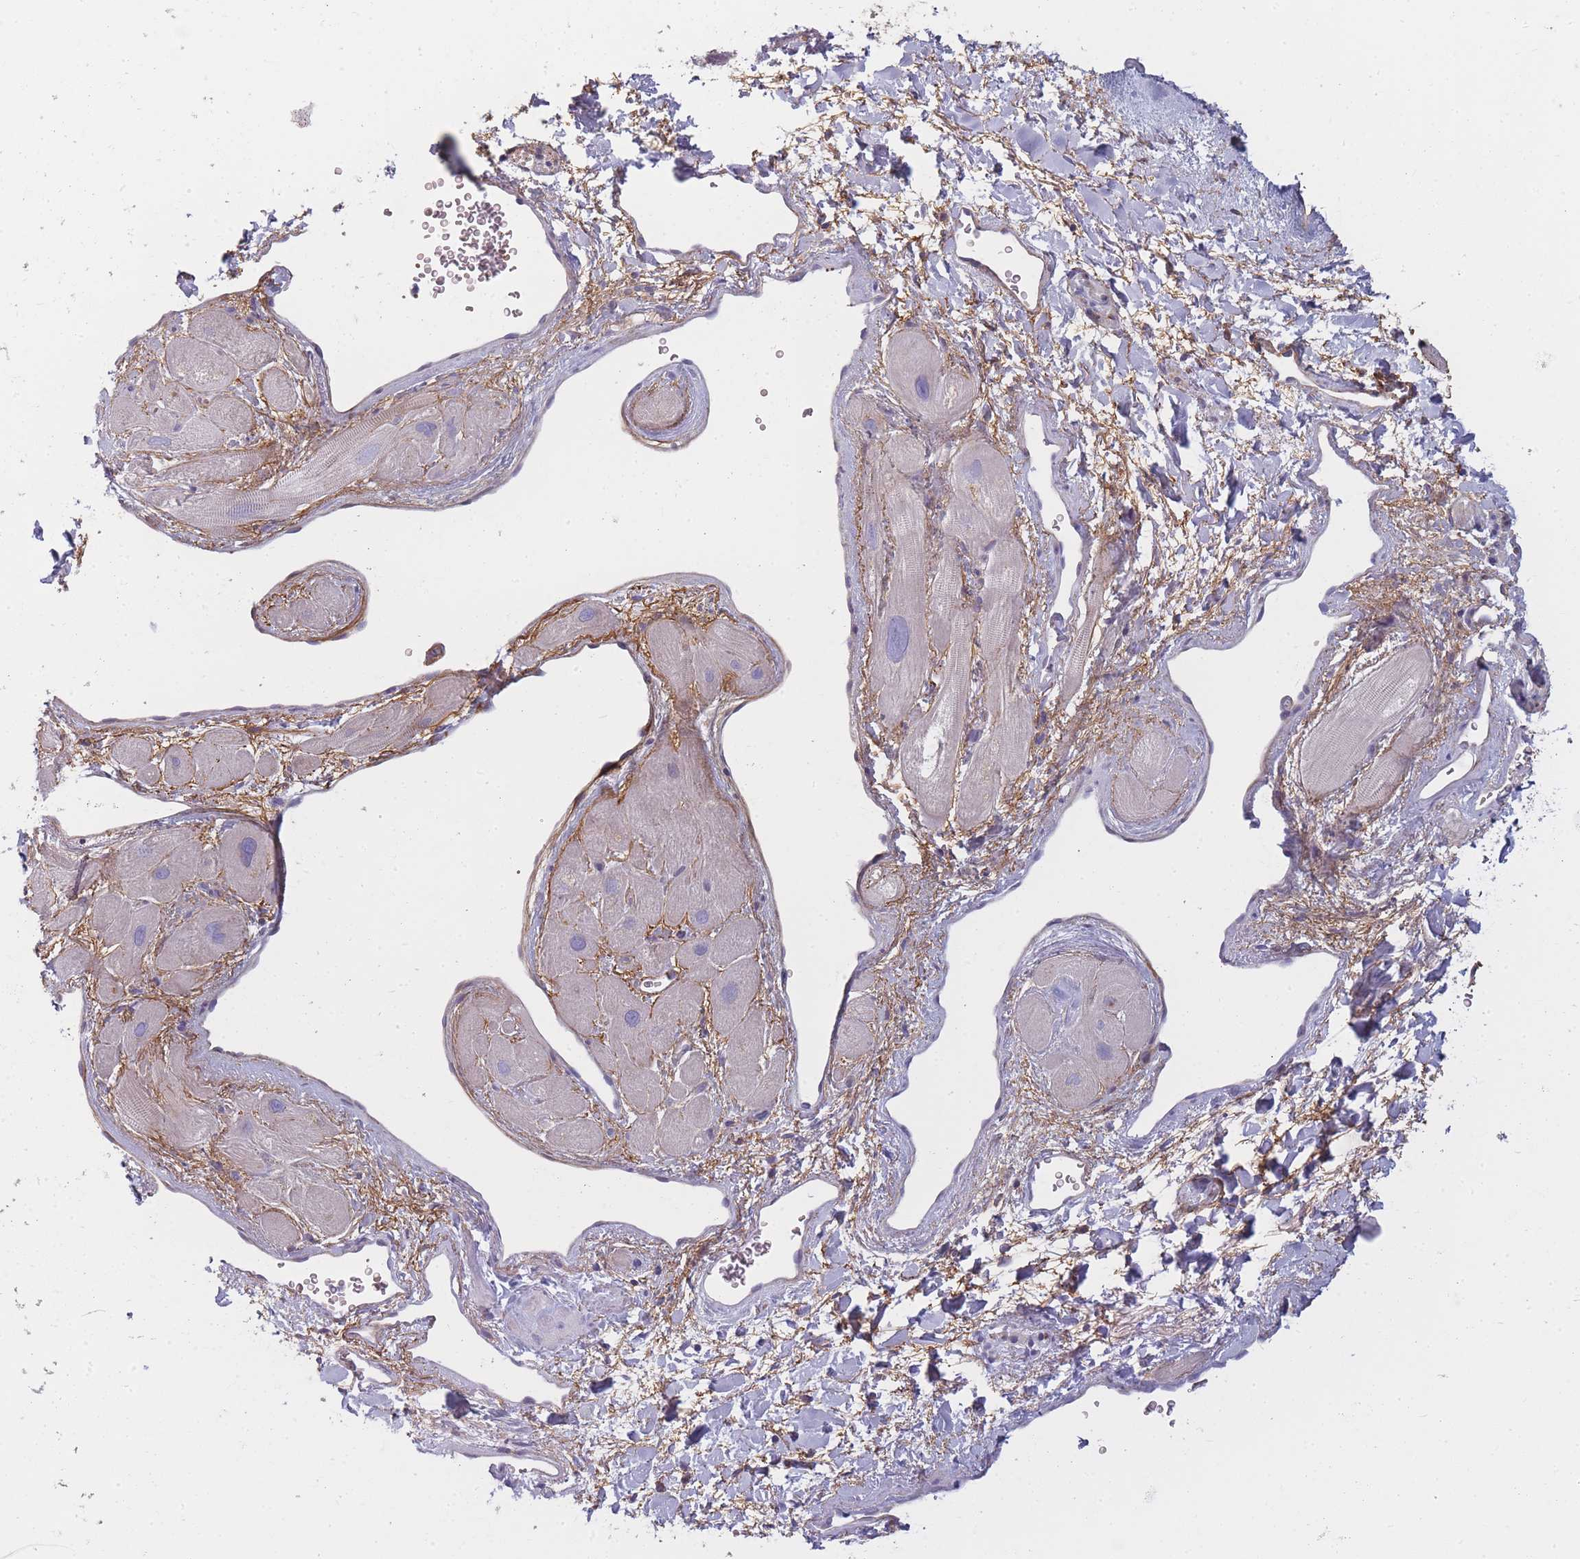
{"staining": {"intensity": "negative", "quantity": "none", "location": "none"}, "tissue": "heart muscle", "cell_type": "Cardiomyocytes", "image_type": "normal", "snomed": [{"axis": "morphology", "description": "Normal tissue, NOS"}, {"axis": "topography", "description": "Heart"}], "caption": "A histopathology image of heart muscle stained for a protein exhibits no brown staining in cardiomyocytes. Nuclei are stained in blue.", "gene": "AP3M1", "patient": {"sex": "male", "age": 49}}